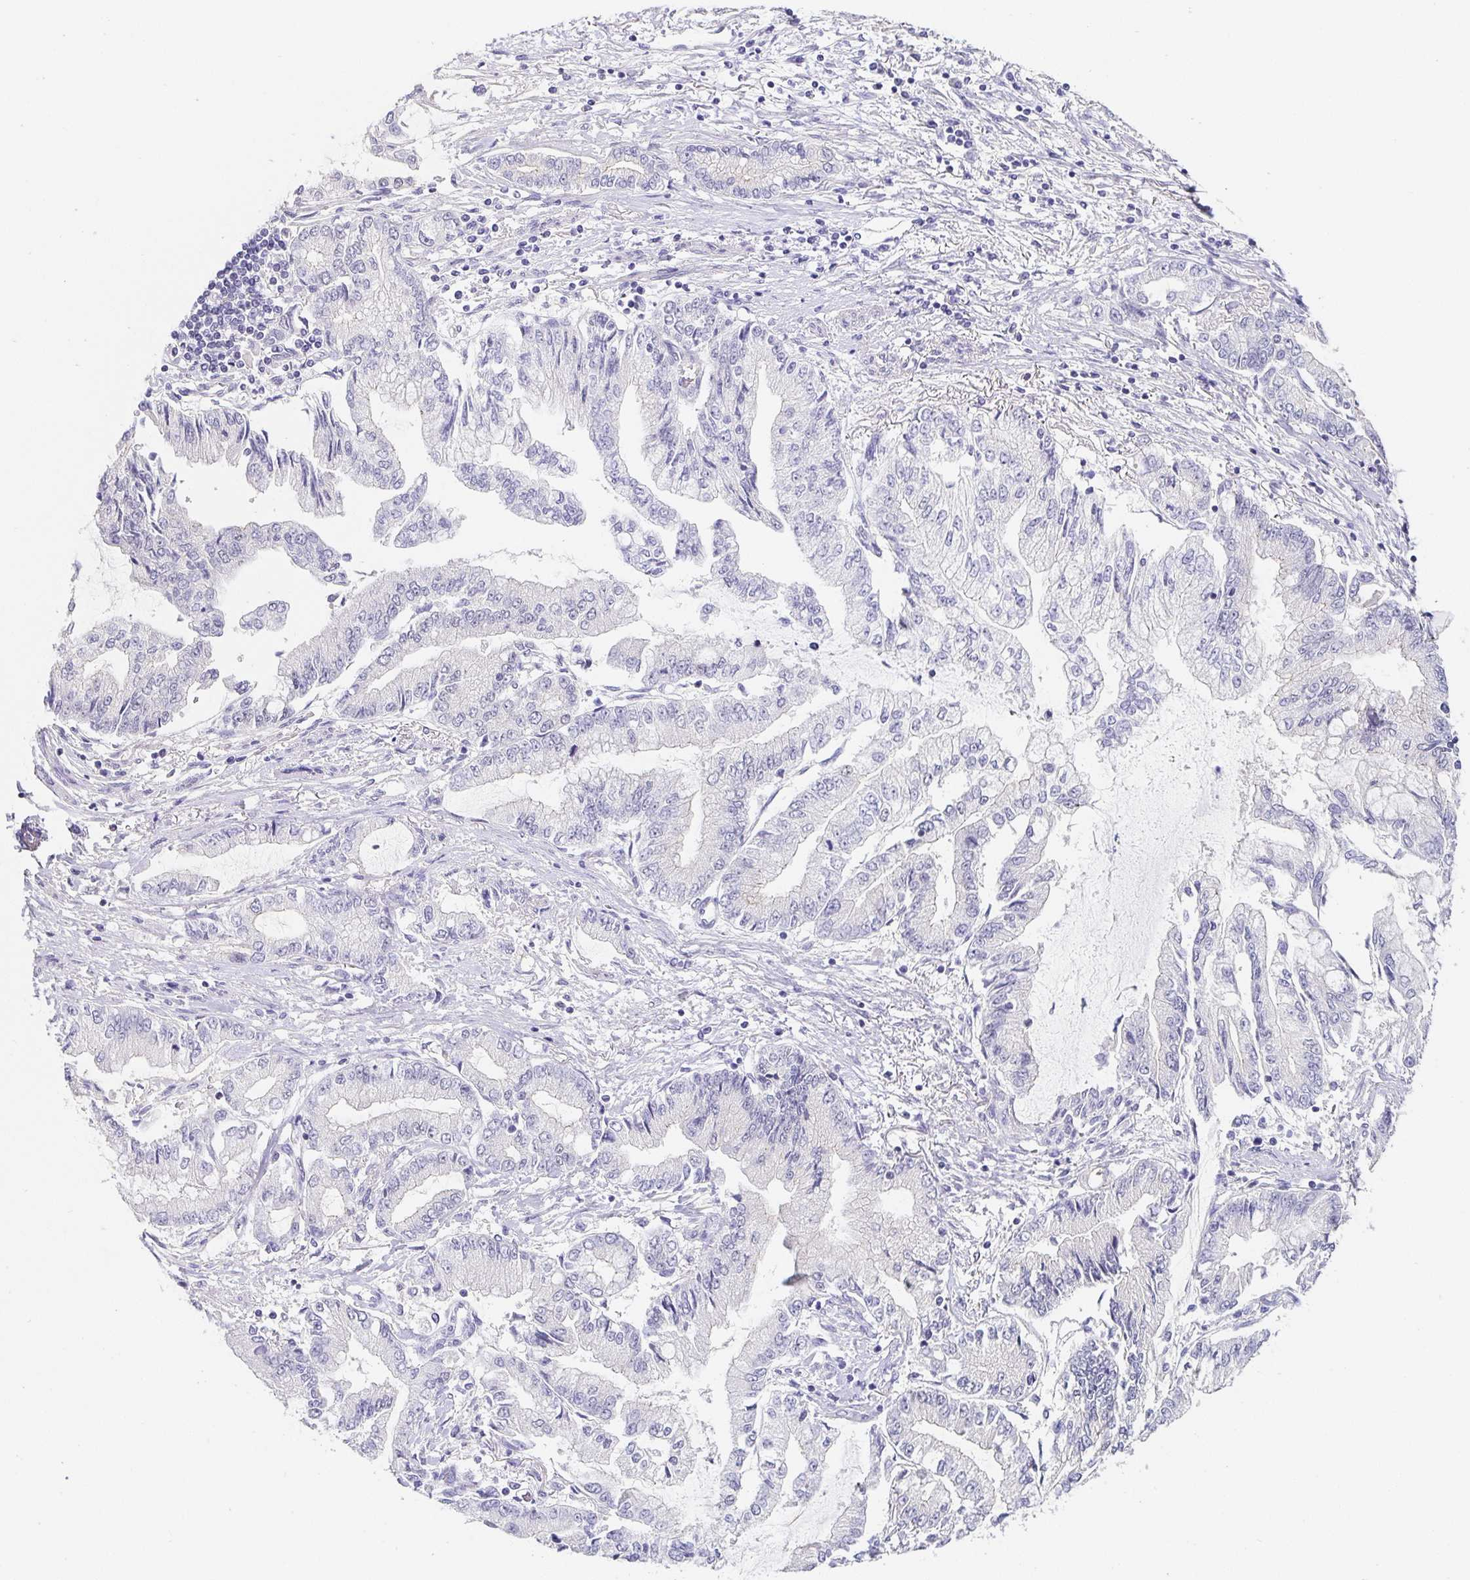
{"staining": {"intensity": "negative", "quantity": "none", "location": "none"}, "tissue": "stomach cancer", "cell_type": "Tumor cells", "image_type": "cancer", "snomed": [{"axis": "morphology", "description": "Adenocarcinoma, NOS"}, {"axis": "topography", "description": "Stomach, upper"}], "caption": "Protein analysis of stomach cancer (adenocarcinoma) demonstrates no significant positivity in tumor cells.", "gene": "PDX1", "patient": {"sex": "female", "age": 74}}